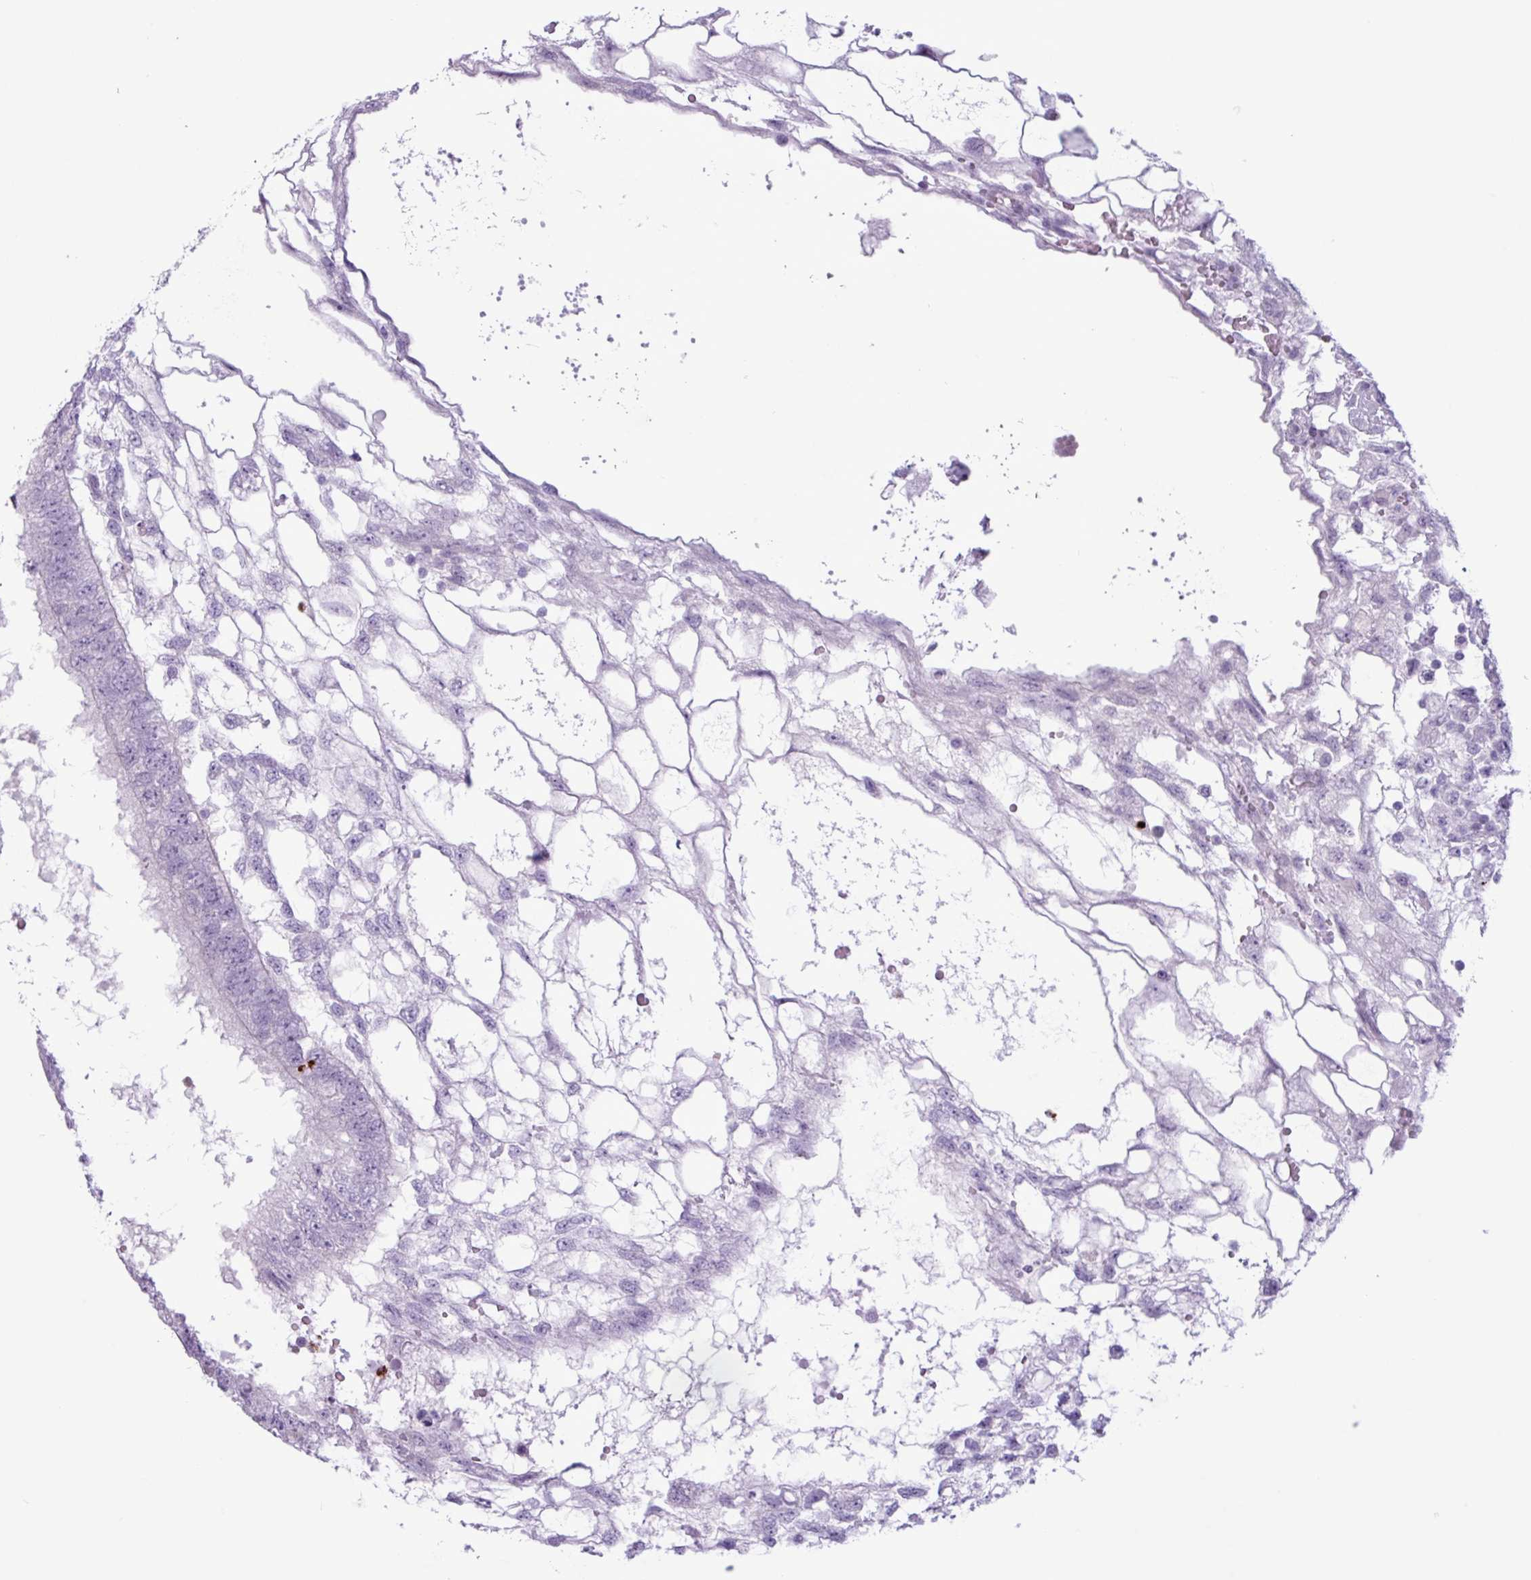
{"staining": {"intensity": "negative", "quantity": "none", "location": "none"}, "tissue": "testis cancer", "cell_type": "Tumor cells", "image_type": "cancer", "snomed": [{"axis": "morphology", "description": "Normal tissue, NOS"}, {"axis": "morphology", "description": "Carcinoma, Embryonal, NOS"}, {"axis": "topography", "description": "Testis"}], "caption": "Testis cancer (embryonal carcinoma) stained for a protein using immunohistochemistry exhibits no expression tumor cells.", "gene": "TMEM178A", "patient": {"sex": "male", "age": 32}}